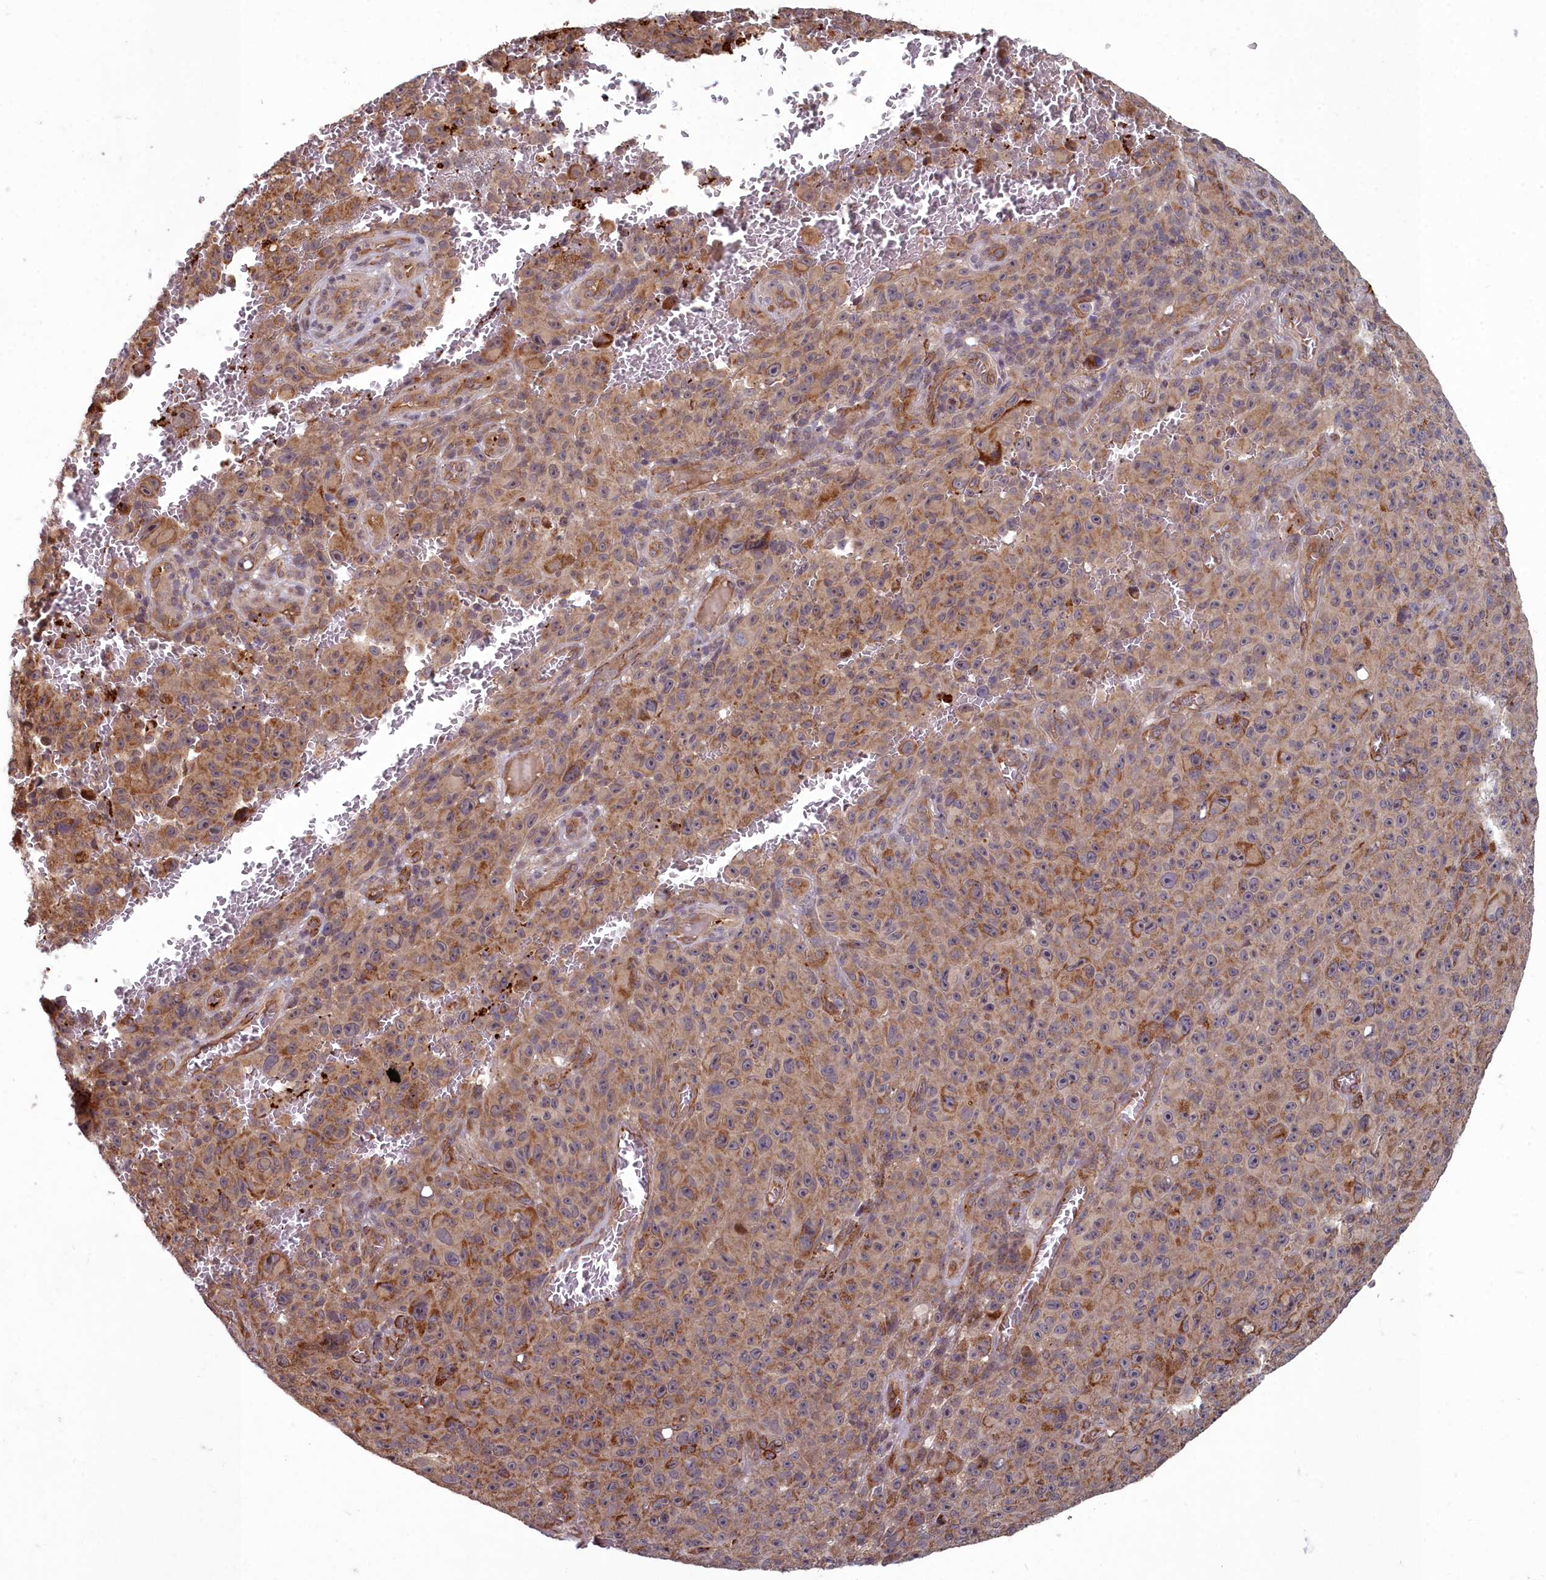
{"staining": {"intensity": "moderate", "quantity": ">75%", "location": "cytoplasmic/membranous"}, "tissue": "melanoma", "cell_type": "Tumor cells", "image_type": "cancer", "snomed": [{"axis": "morphology", "description": "Malignant melanoma, NOS"}, {"axis": "topography", "description": "Skin"}], "caption": "Melanoma stained for a protein (brown) demonstrates moderate cytoplasmic/membranous positive positivity in approximately >75% of tumor cells.", "gene": "TSPYL4", "patient": {"sex": "female", "age": 82}}